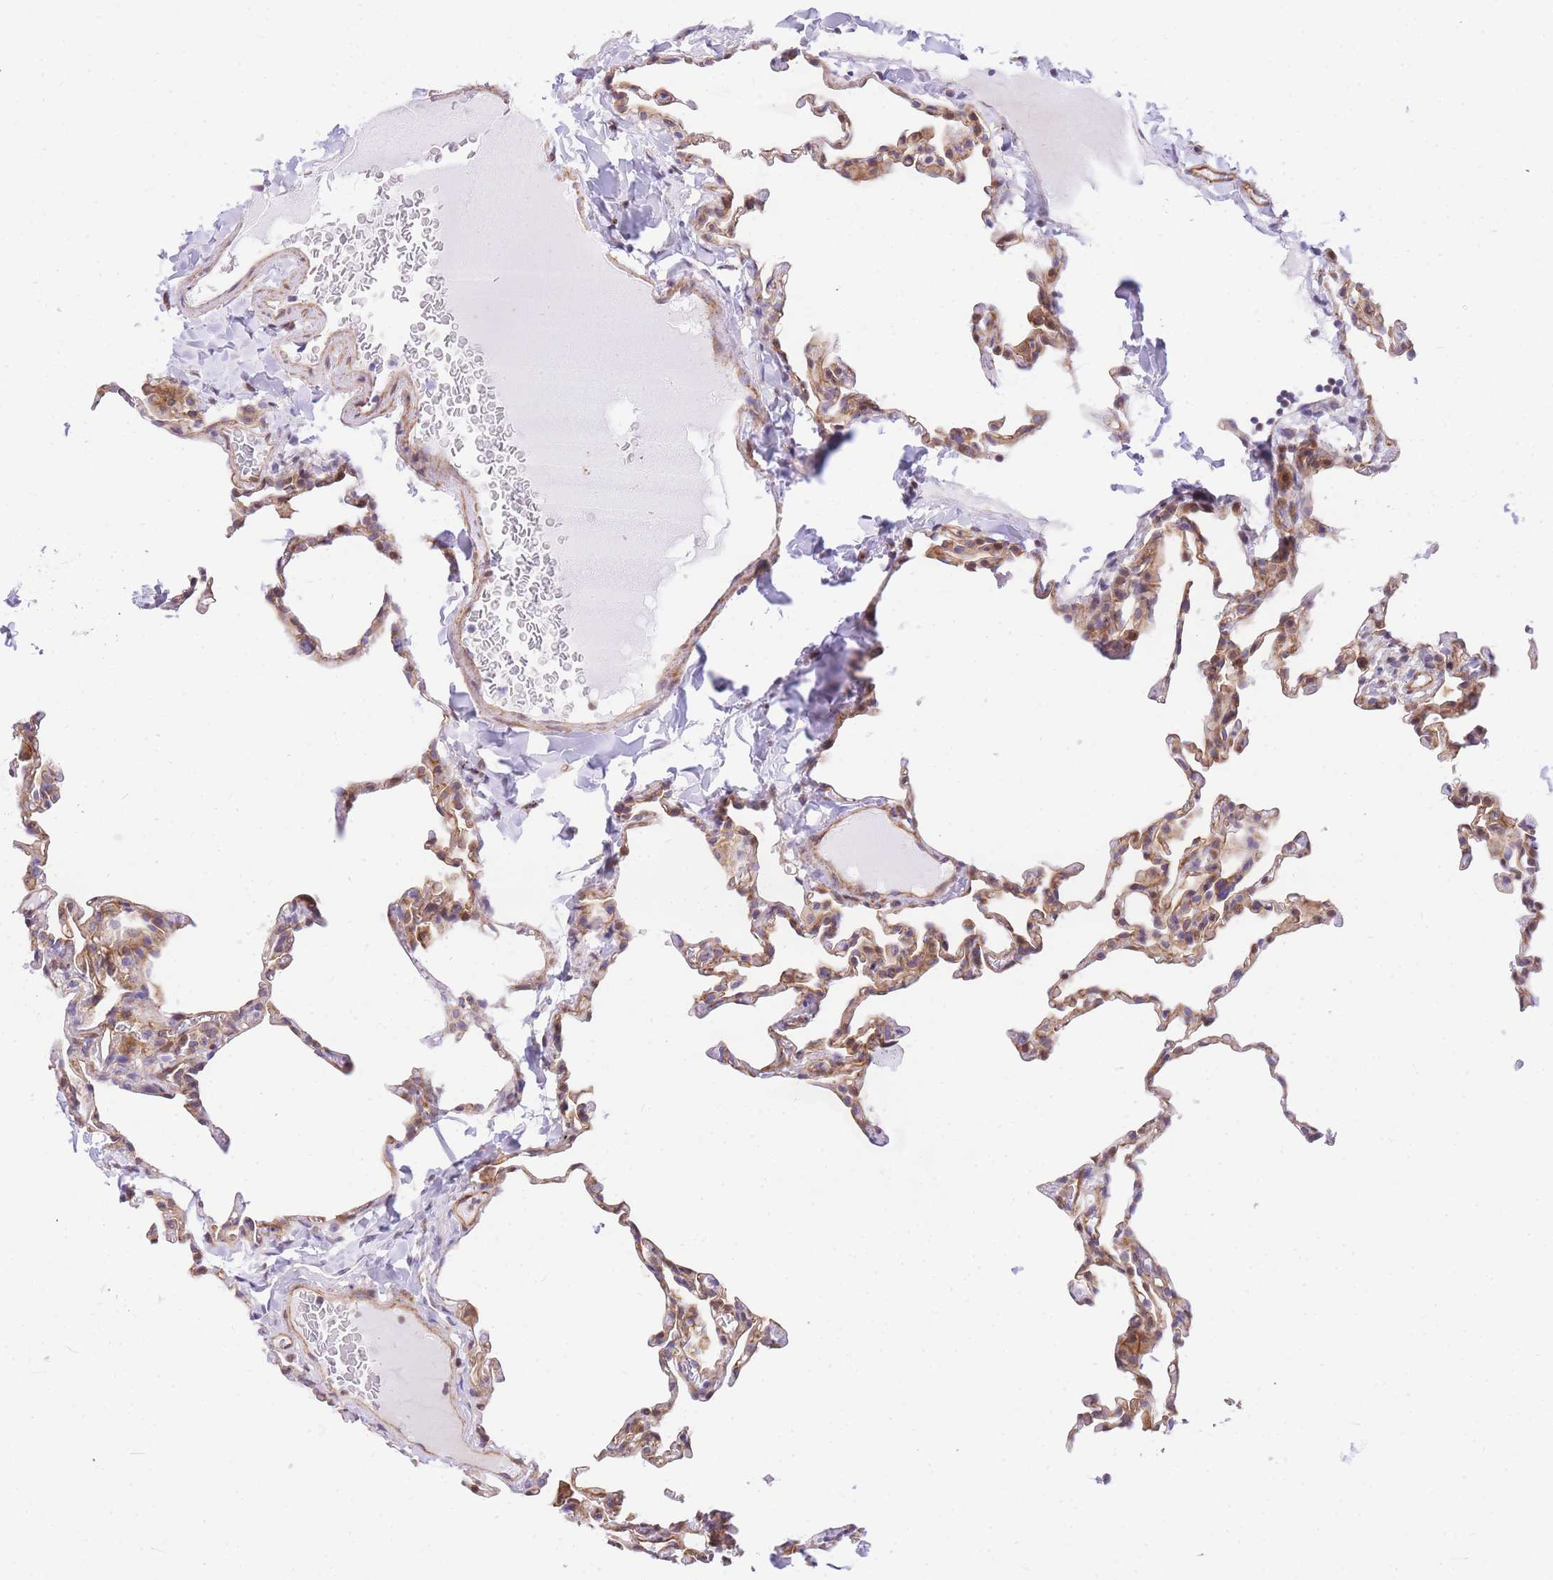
{"staining": {"intensity": "moderate", "quantity": "25%-75%", "location": "cytoplasmic/membranous,nuclear"}, "tissue": "lung", "cell_type": "Alveolar cells", "image_type": "normal", "snomed": [{"axis": "morphology", "description": "Normal tissue, NOS"}, {"axis": "topography", "description": "Lung"}], "caption": "Protein analysis of unremarkable lung demonstrates moderate cytoplasmic/membranous,nuclear staining in about 25%-75% of alveolar cells.", "gene": "S100PBP", "patient": {"sex": "male", "age": 20}}